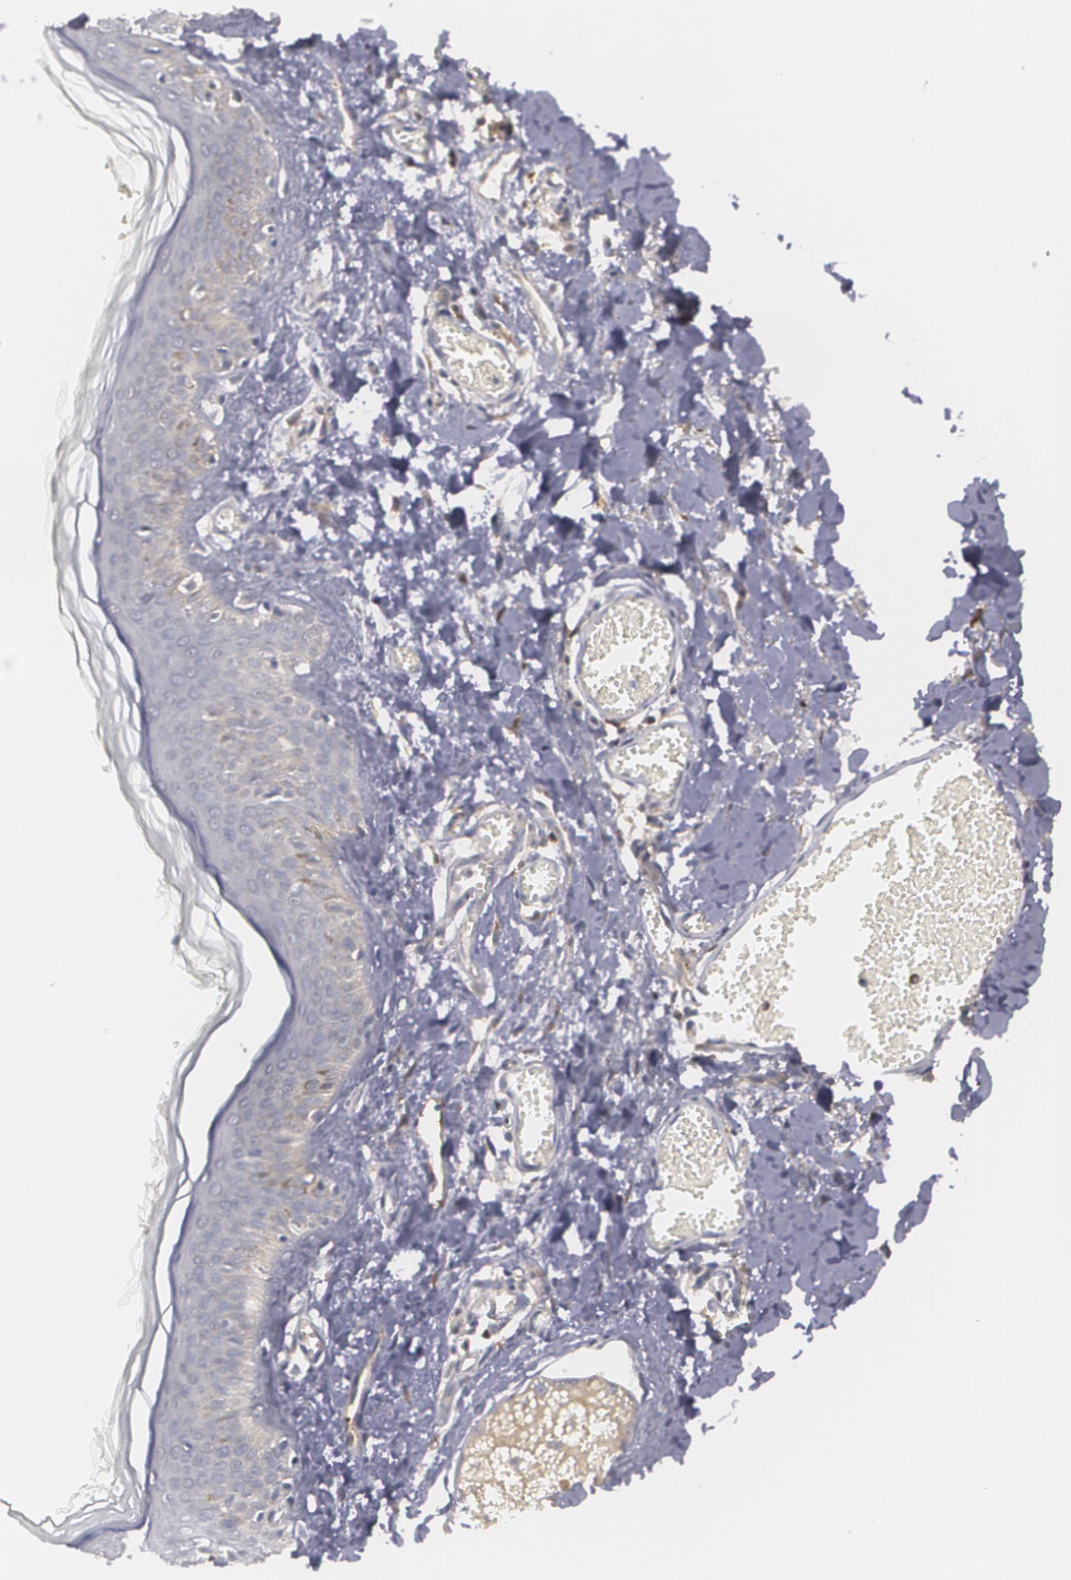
{"staining": {"intensity": "moderate", "quantity": ">75%", "location": "cytoplasmic/membranous"}, "tissue": "skin", "cell_type": "Fibroblasts", "image_type": "normal", "snomed": [{"axis": "morphology", "description": "Normal tissue, NOS"}, {"axis": "morphology", "description": "Sarcoma, NOS"}, {"axis": "topography", "description": "Skin"}, {"axis": "topography", "description": "Soft tissue"}], "caption": "Protein staining displays moderate cytoplasmic/membranous expression in about >75% of fibroblasts in unremarkable skin.", "gene": "BIN1", "patient": {"sex": "female", "age": 51}}